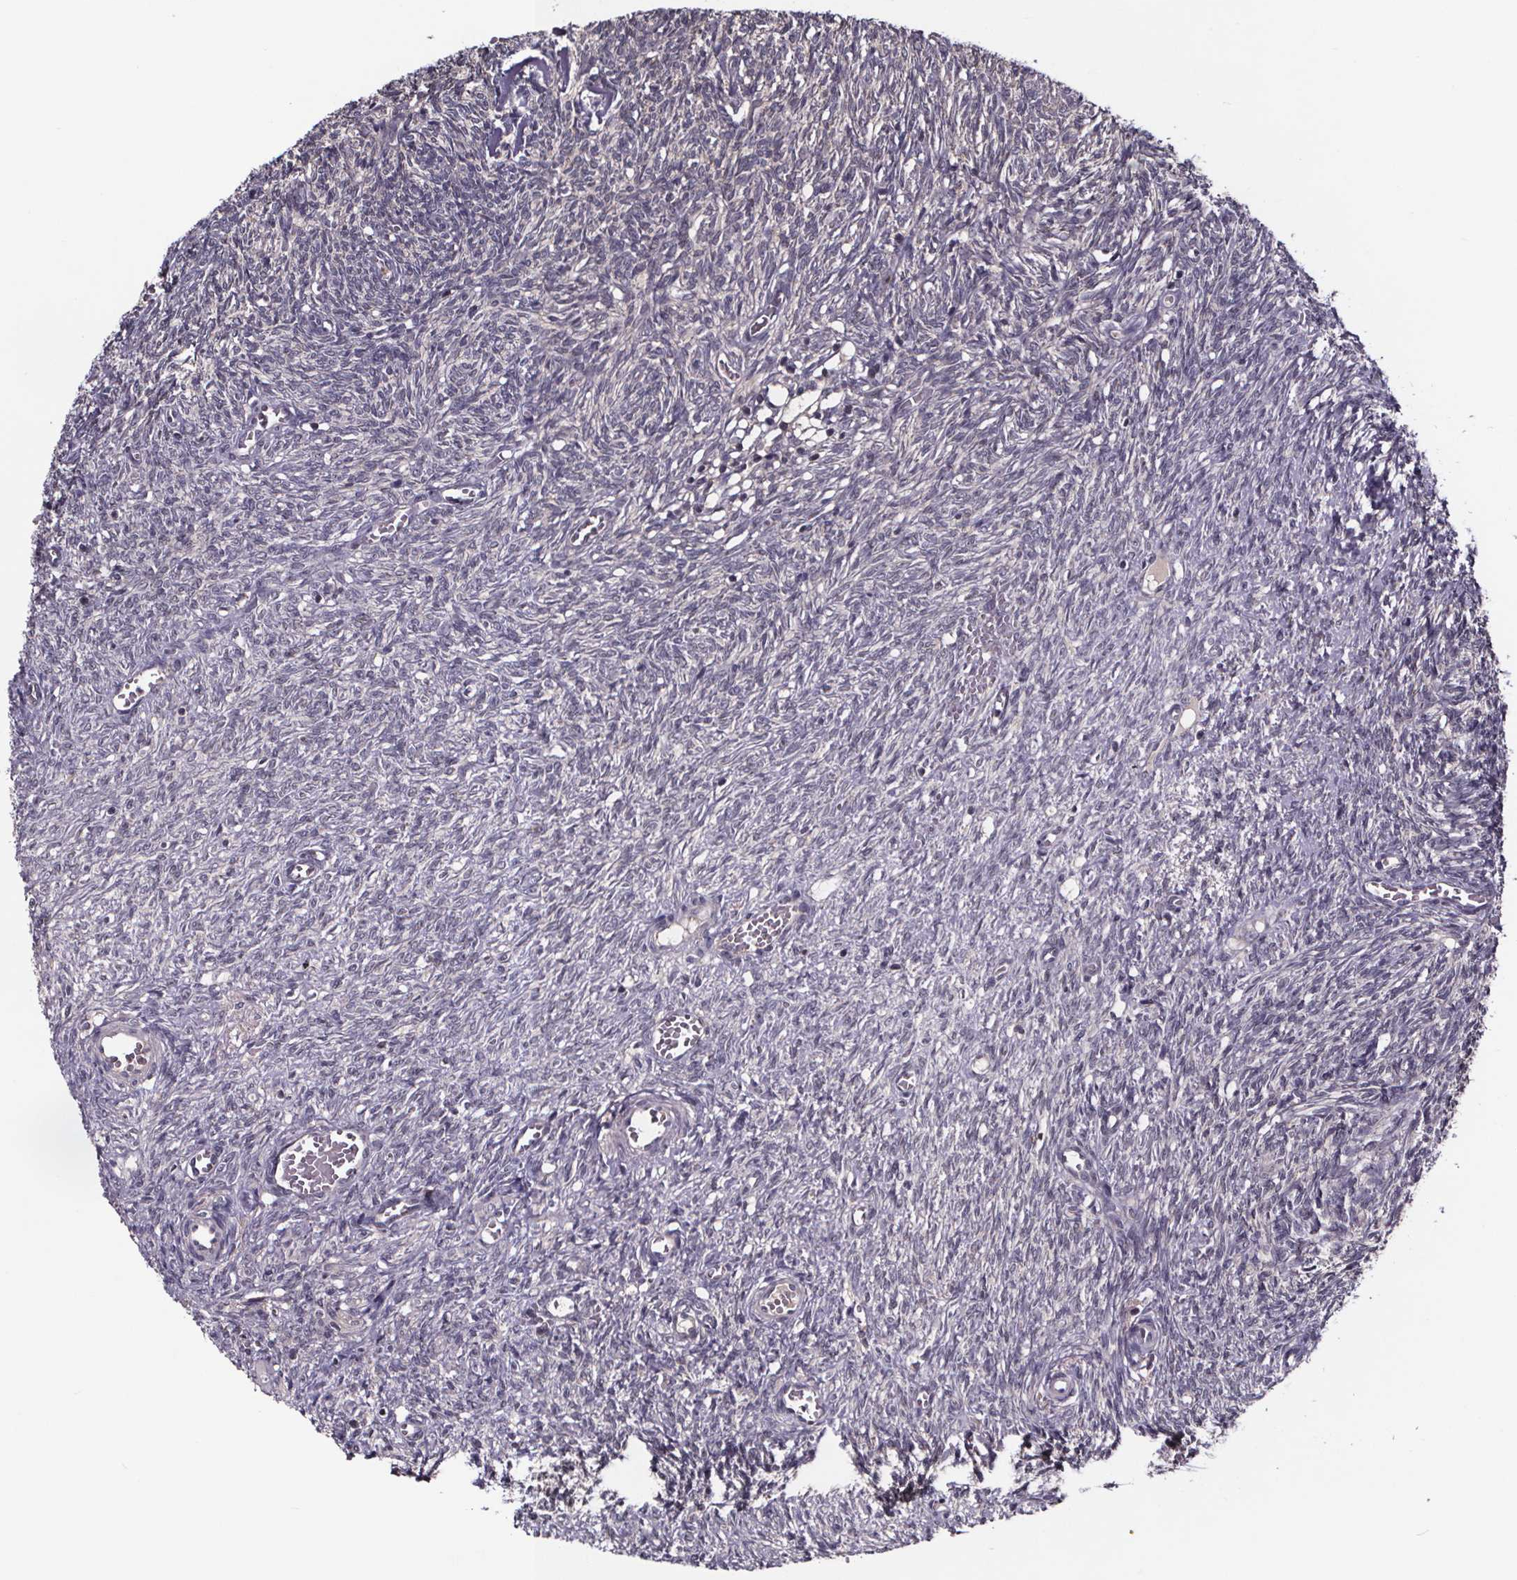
{"staining": {"intensity": "moderate", "quantity": "25%-75%", "location": "cytoplasmic/membranous"}, "tissue": "ovary", "cell_type": "Follicle cells", "image_type": "normal", "snomed": [{"axis": "morphology", "description": "Normal tissue, NOS"}, {"axis": "topography", "description": "Ovary"}], "caption": "About 25%-75% of follicle cells in normal ovary demonstrate moderate cytoplasmic/membranous protein expression as visualized by brown immunohistochemical staining.", "gene": "SMIM1", "patient": {"sex": "female", "age": 46}}